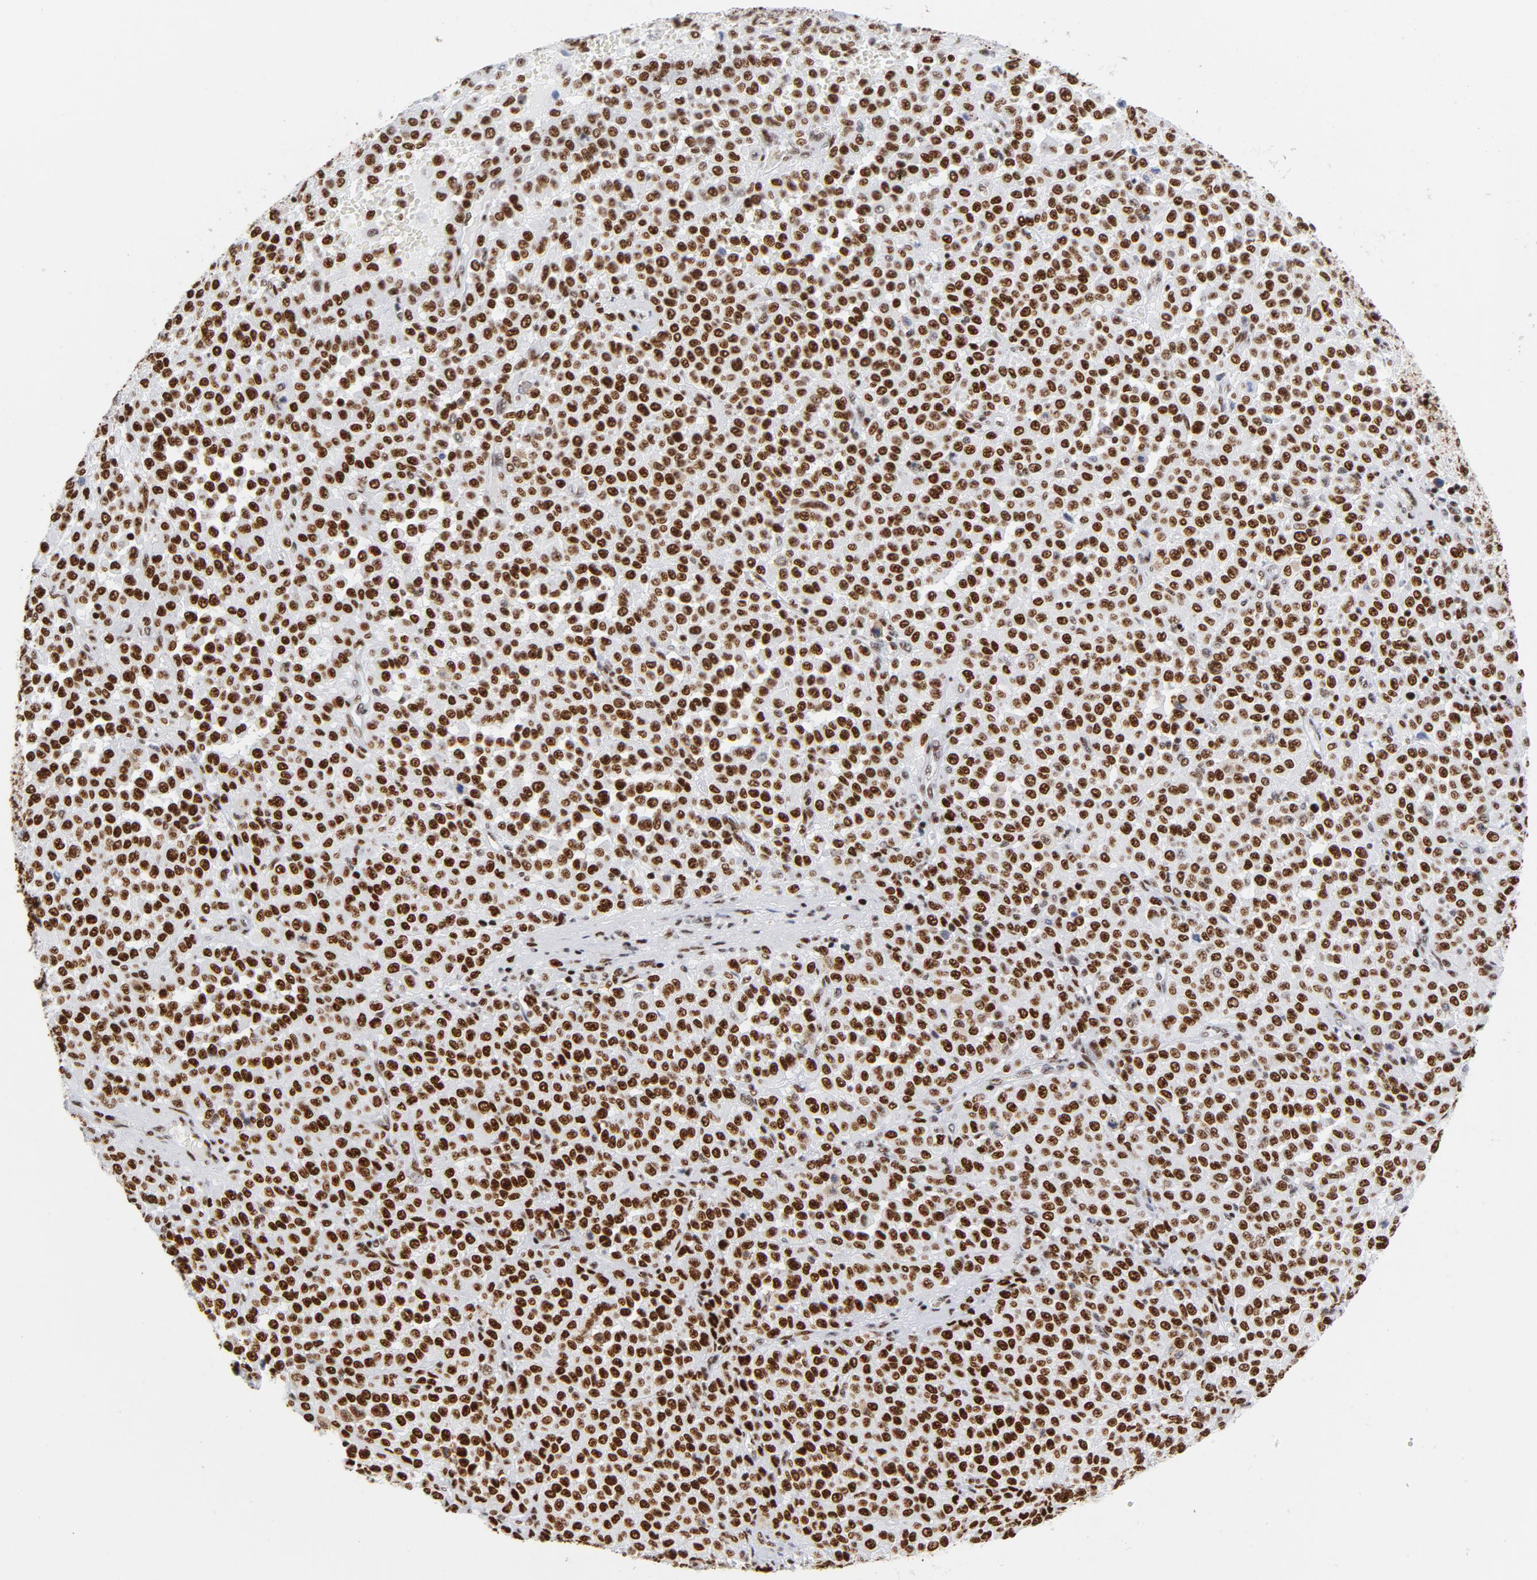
{"staining": {"intensity": "strong", "quantity": ">75%", "location": "nuclear"}, "tissue": "melanoma", "cell_type": "Tumor cells", "image_type": "cancer", "snomed": [{"axis": "morphology", "description": "Malignant melanoma, Metastatic site"}, {"axis": "topography", "description": "Pancreas"}], "caption": "DAB immunohistochemical staining of human melanoma demonstrates strong nuclear protein staining in approximately >75% of tumor cells. (DAB = brown stain, brightfield microscopy at high magnification).", "gene": "XRCC5", "patient": {"sex": "female", "age": 30}}